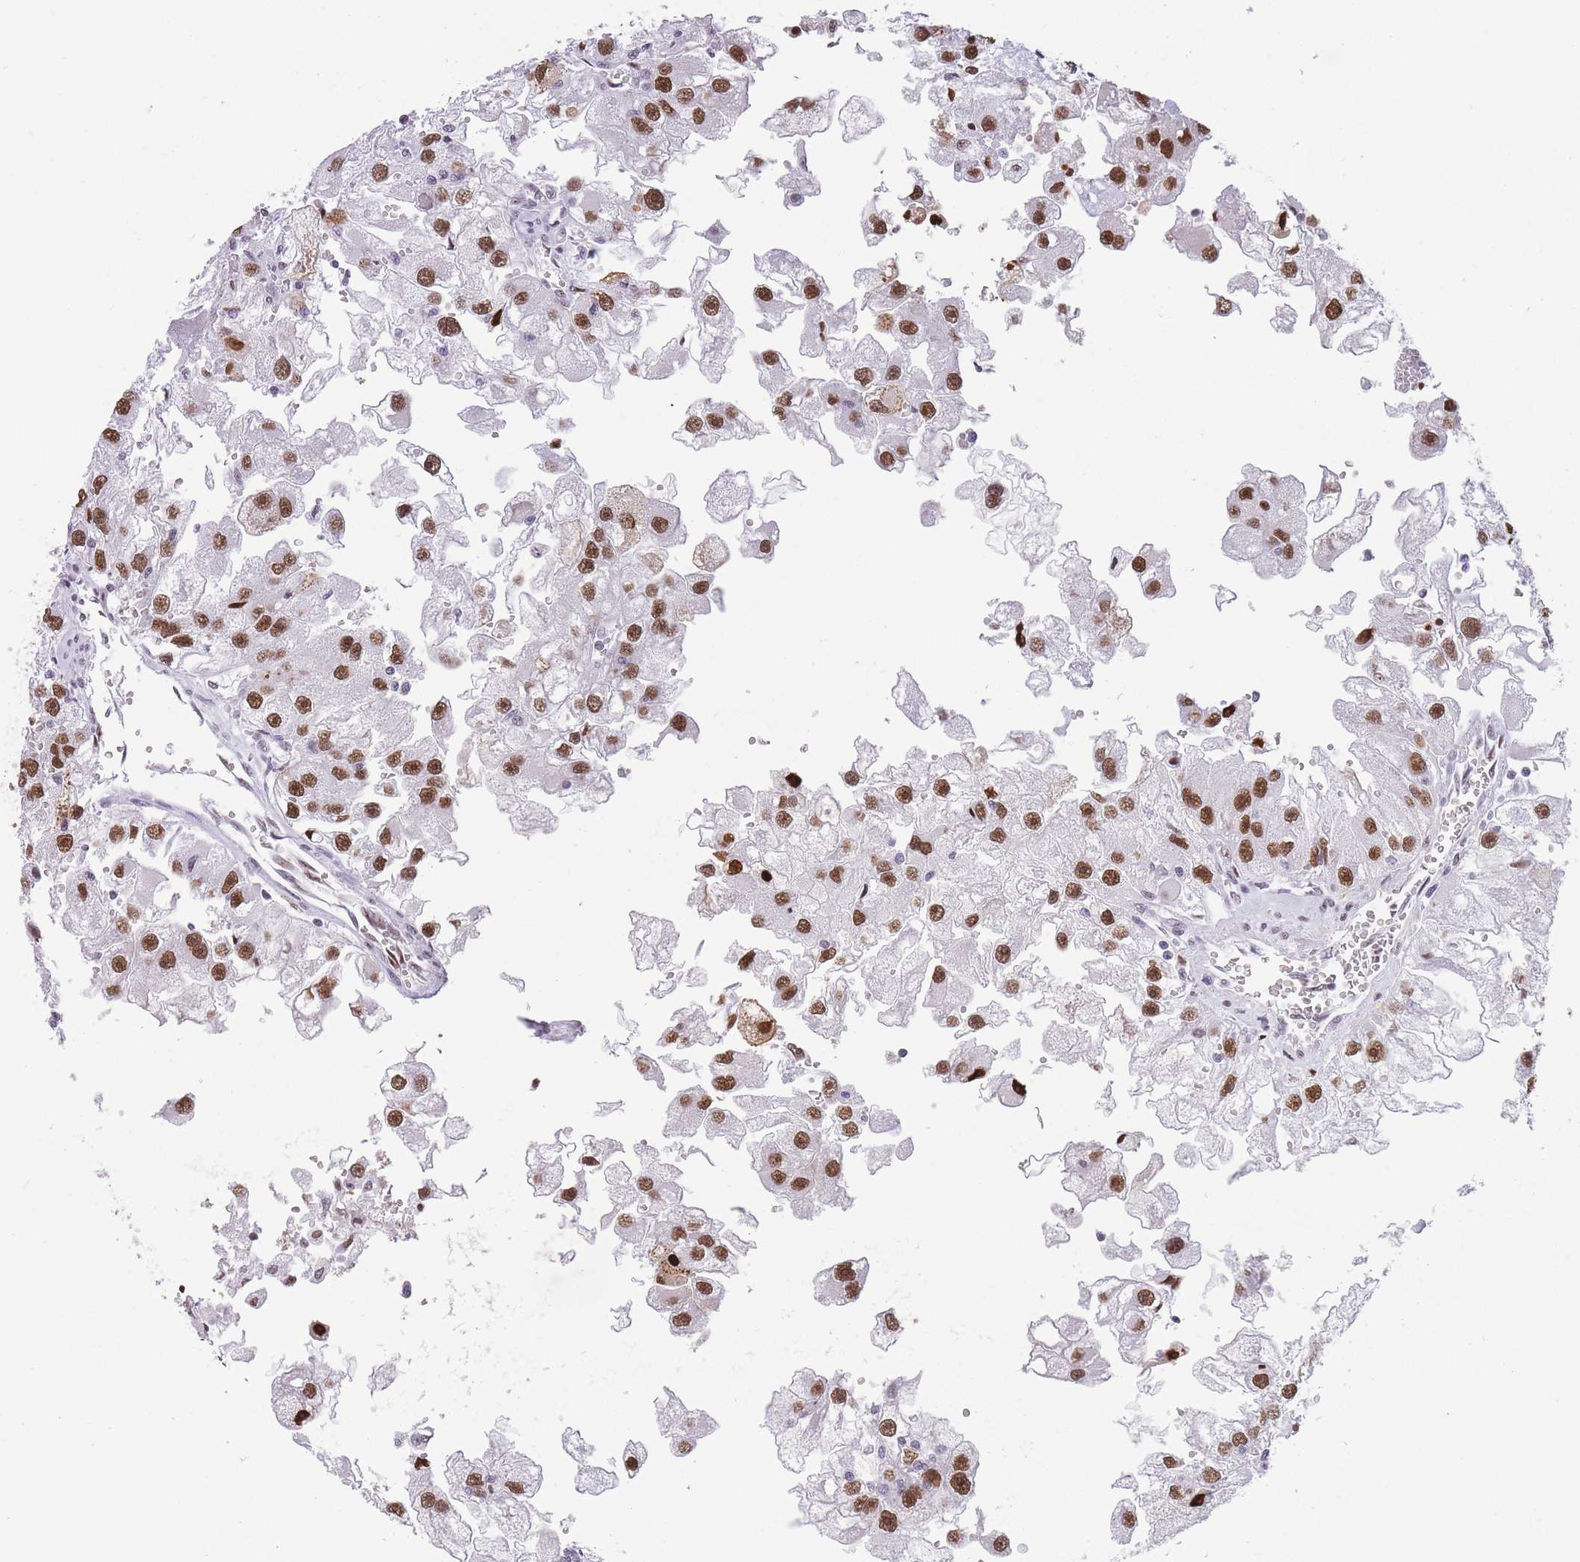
{"staining": {"intensity": "moderate", "quantity": ">75%", "location": "nuclear"}, "tissue": "renal cancer", "cell_type": "Tumor cells", "image_type": "cancer", "snomed": [{"axis": "morphology", "description": "Adenocarcinoma, NOS"}, {"axis": "topography", "description": "Kidney"}], "caption": "Immunohistochemical staining of adenocarcinoma (renal) exhibits medium levels of moderate nuclear protein positivity in about >75% of tumor cells.", "gene": "EVC2", "patient": {"sex": "male", "age": 63}}